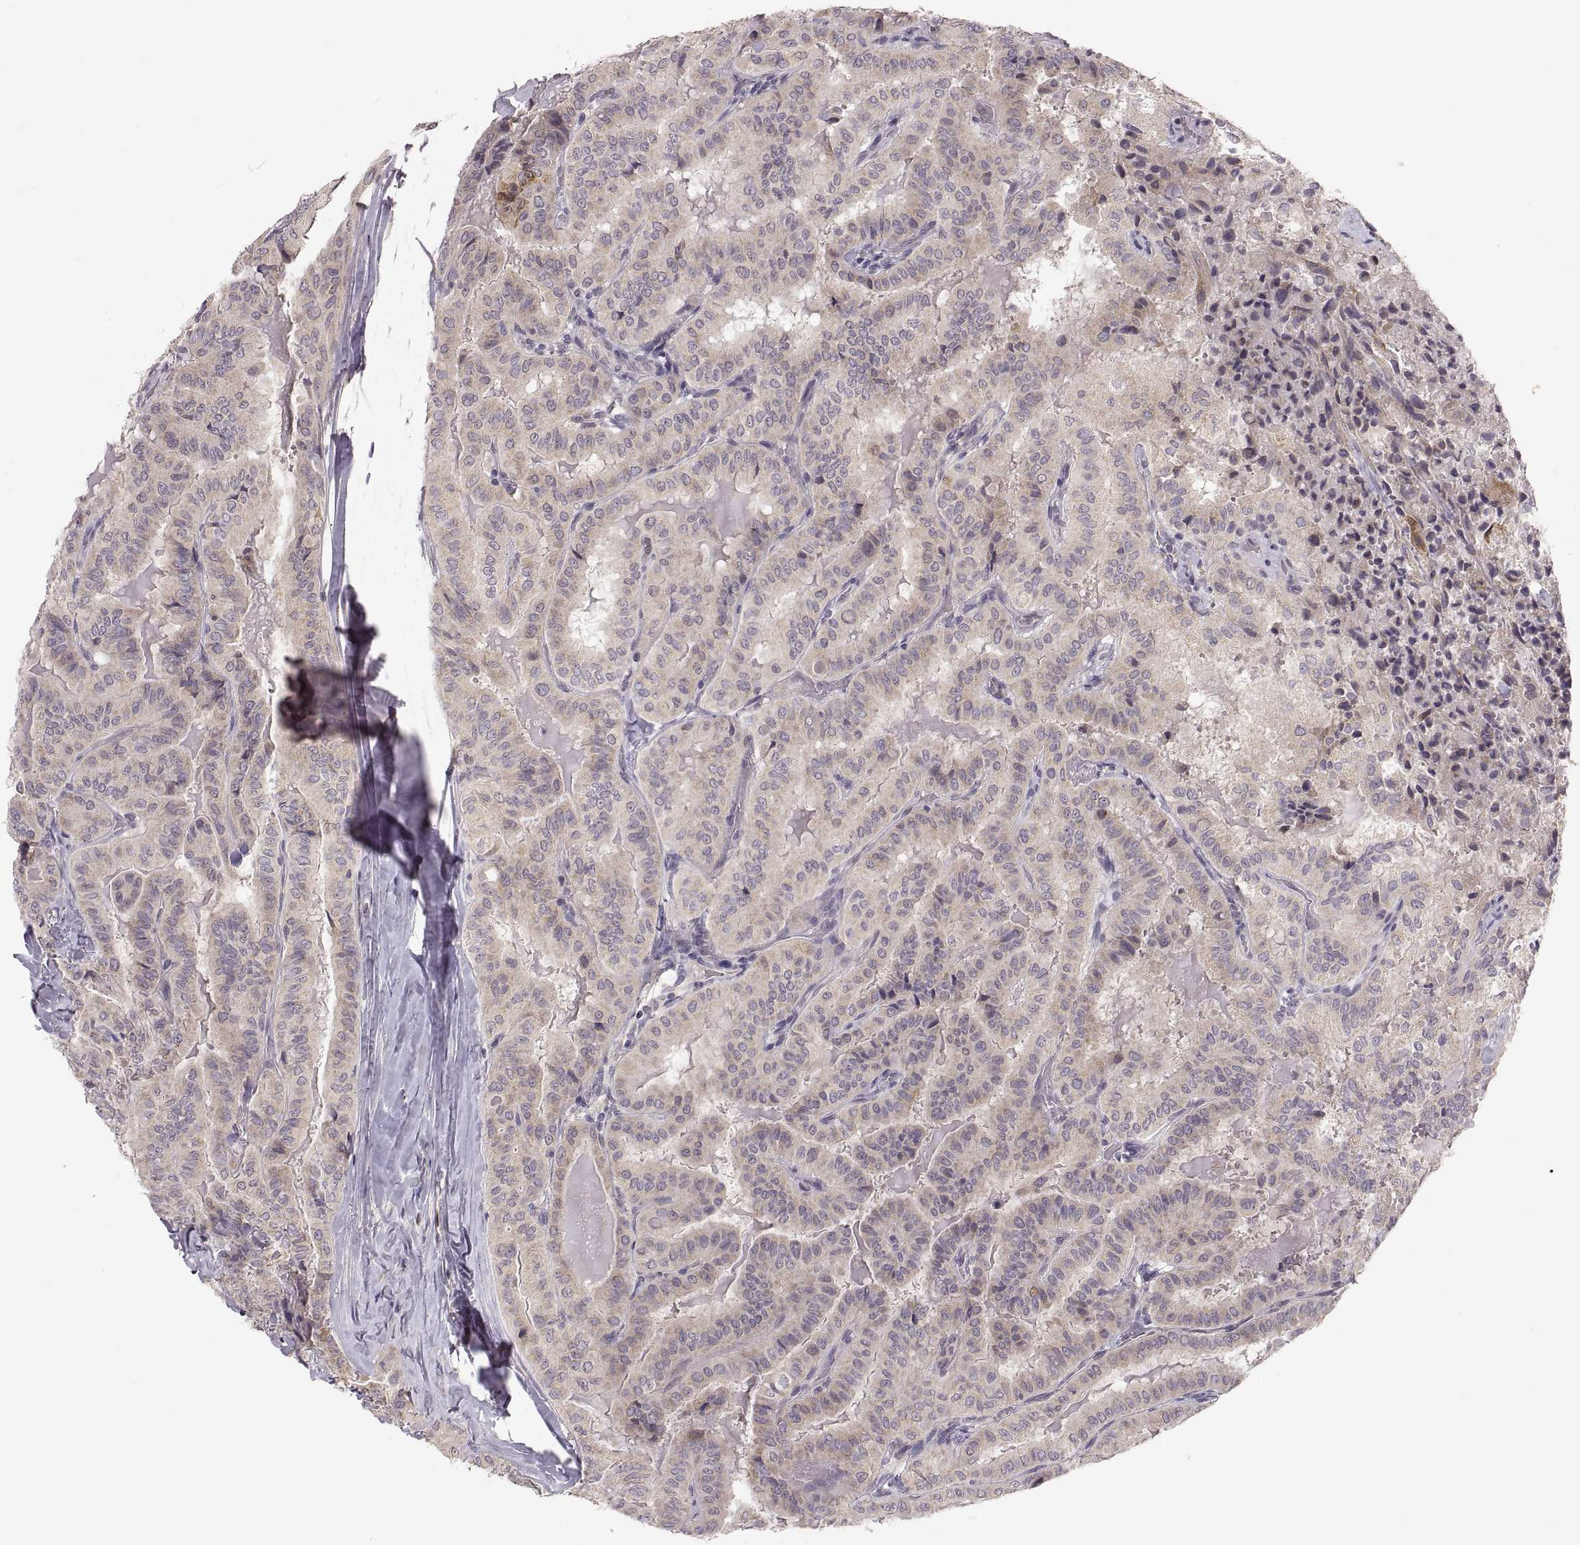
{"staining": {"intensity": "weak", "quantity": "25%-75%", "location": "cytoplasmic/membranous"}, "tissue": "thyroid cancer", "cell_type": "Tumor cells", "image_type": "cancer", "snomed": [{"axis": "morphology", "description": "Papillary adenocarcinoma, NOS"}, {"axis": "topography", "description": "Thyroid gland"}], "caption": "Protein expression analysis of human papillary adenocarcinoma (thyroid) reveals weak cytoplasmic/membranous positivity in about 25%-75% of tumor cells.", "gene": "HMGCR", "patient": {"sex": "female", "age": 68}}